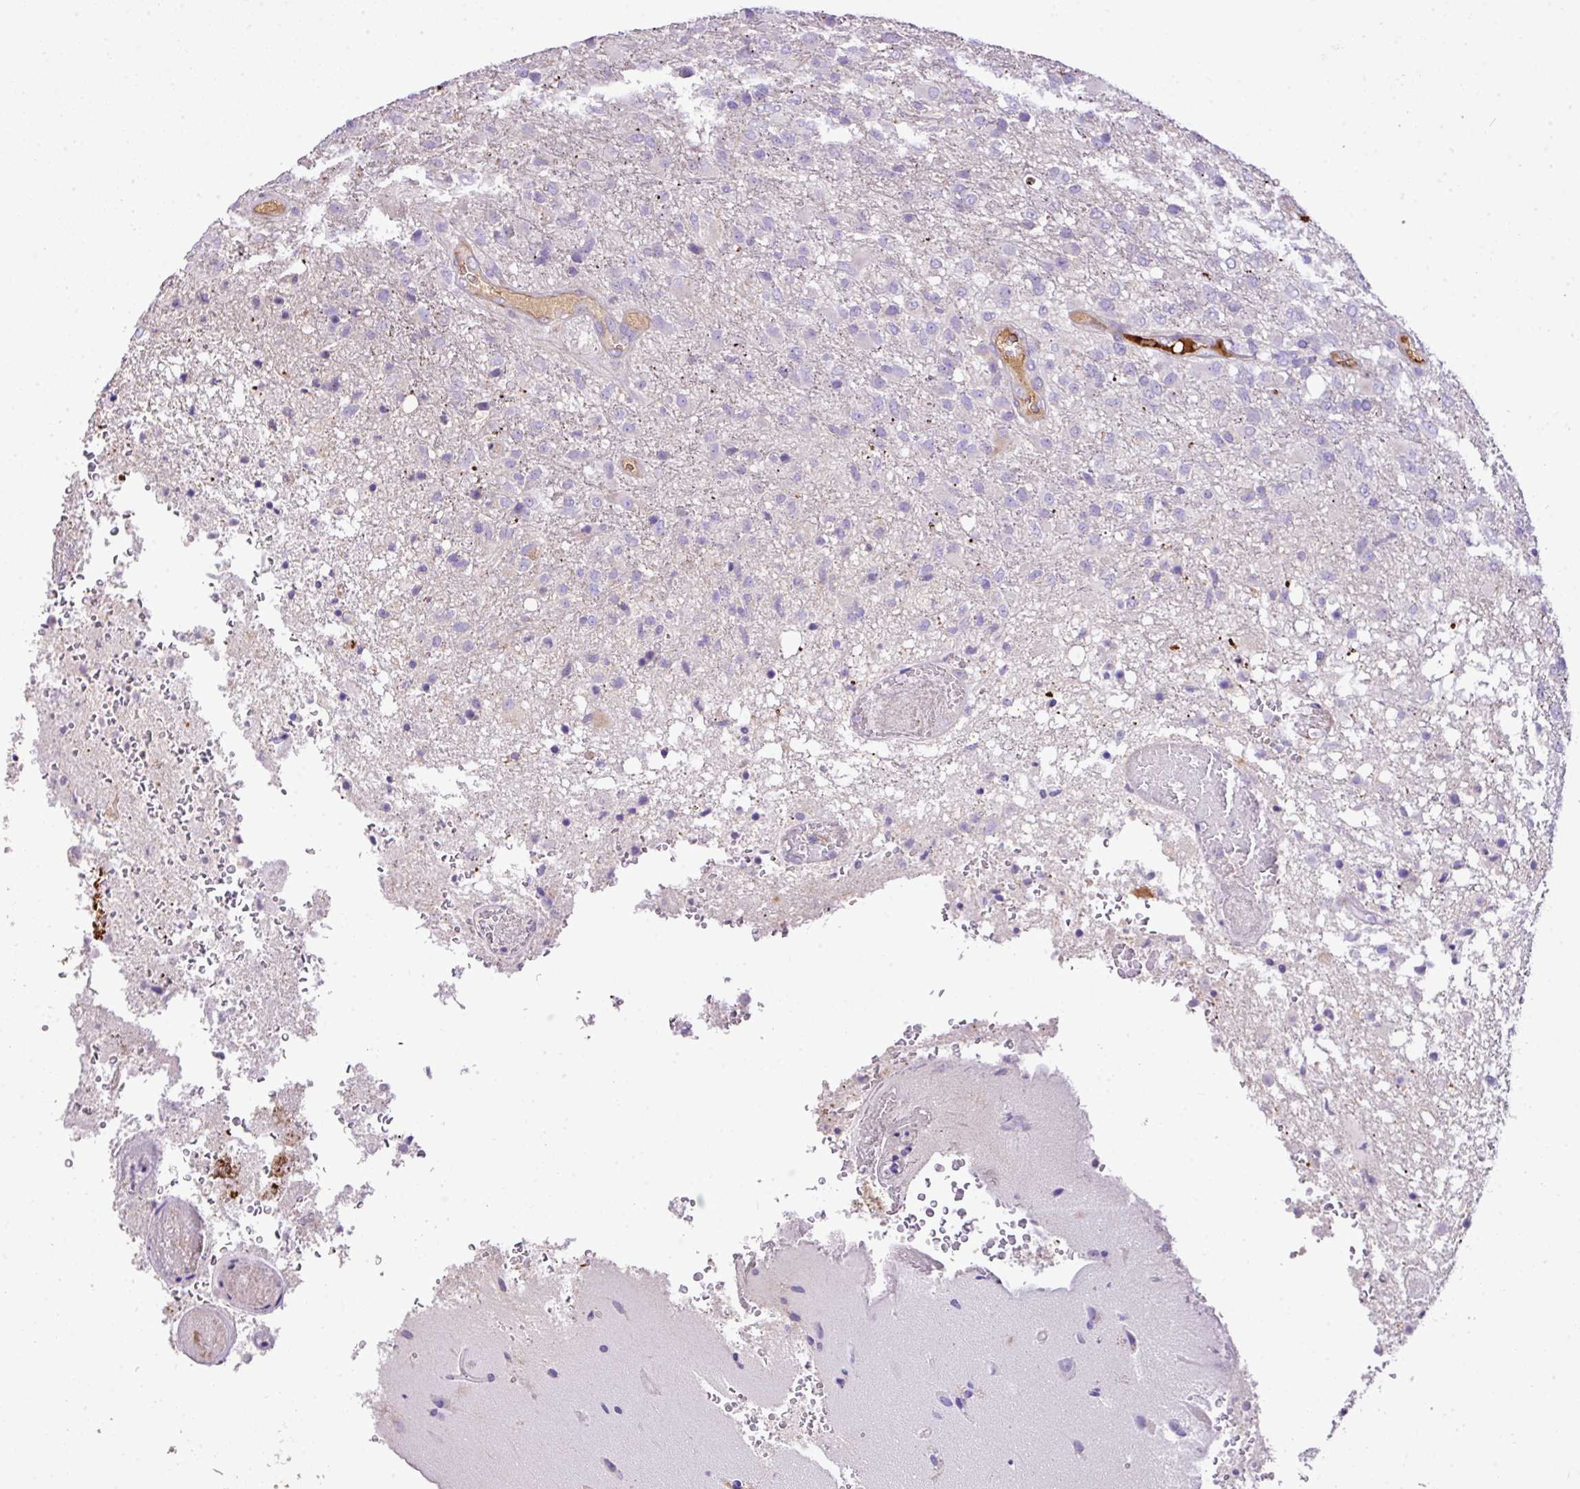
{"staining": {"intensity": "negative", "quantity": "none", "location": "none"}, "tissue": "glioma", "cell_type": "Tumor cells", "image_type": "cancer", "snomed": [{"axis": "morphology", "description": "Glioma, malignant, High grade"}, {"axis": "topography", "description": "Brain"}], "caption": "This is an immunohistochemistry (IHC) micrograph of malignant high-grade glioma. There is no expression in tumor cells.", "gene": "CTXN2", "patient": {"sex": "female", "age": 74}}